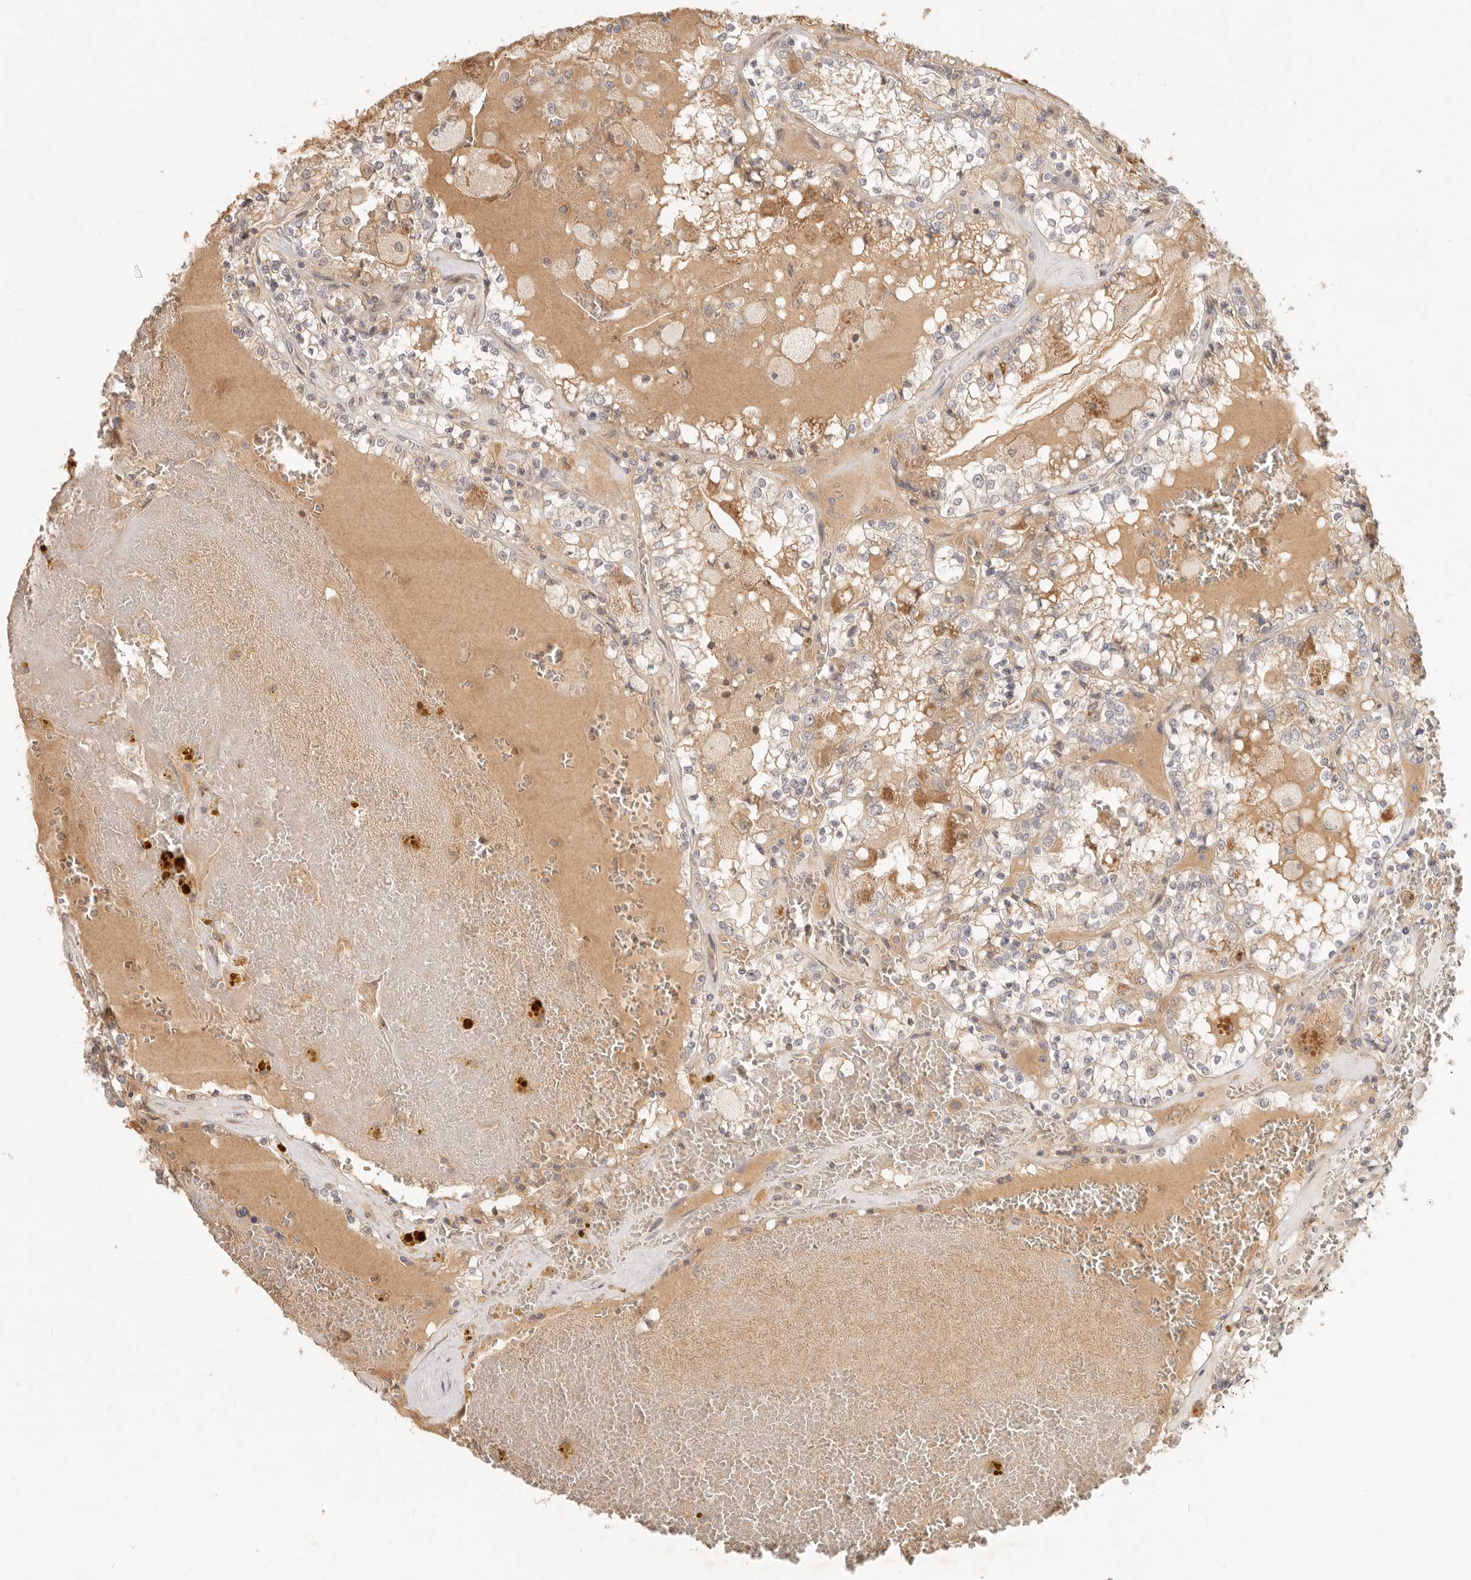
{"staining": {"intensity": "weak", "quantity": "<25%", "location": "cytoplasmic/membranous"}, "tissue": "renal cancer", "cell_type": "Tumor cells", "image_type": "cancer", "snomed": [{"axis": "morphology", "description": "Adenocarcinoma, NOS"}, {"axis": "topography", "description": "Kidney"}], "caption": "High magnification brightfield microscopy of renal cancer stained with DAB (brown) and counterstained with hematoxylin (blue): tumor cells show no significant positivity.", "gene": "UBXN11", "patient": {"sex": "female", "age": 56}}